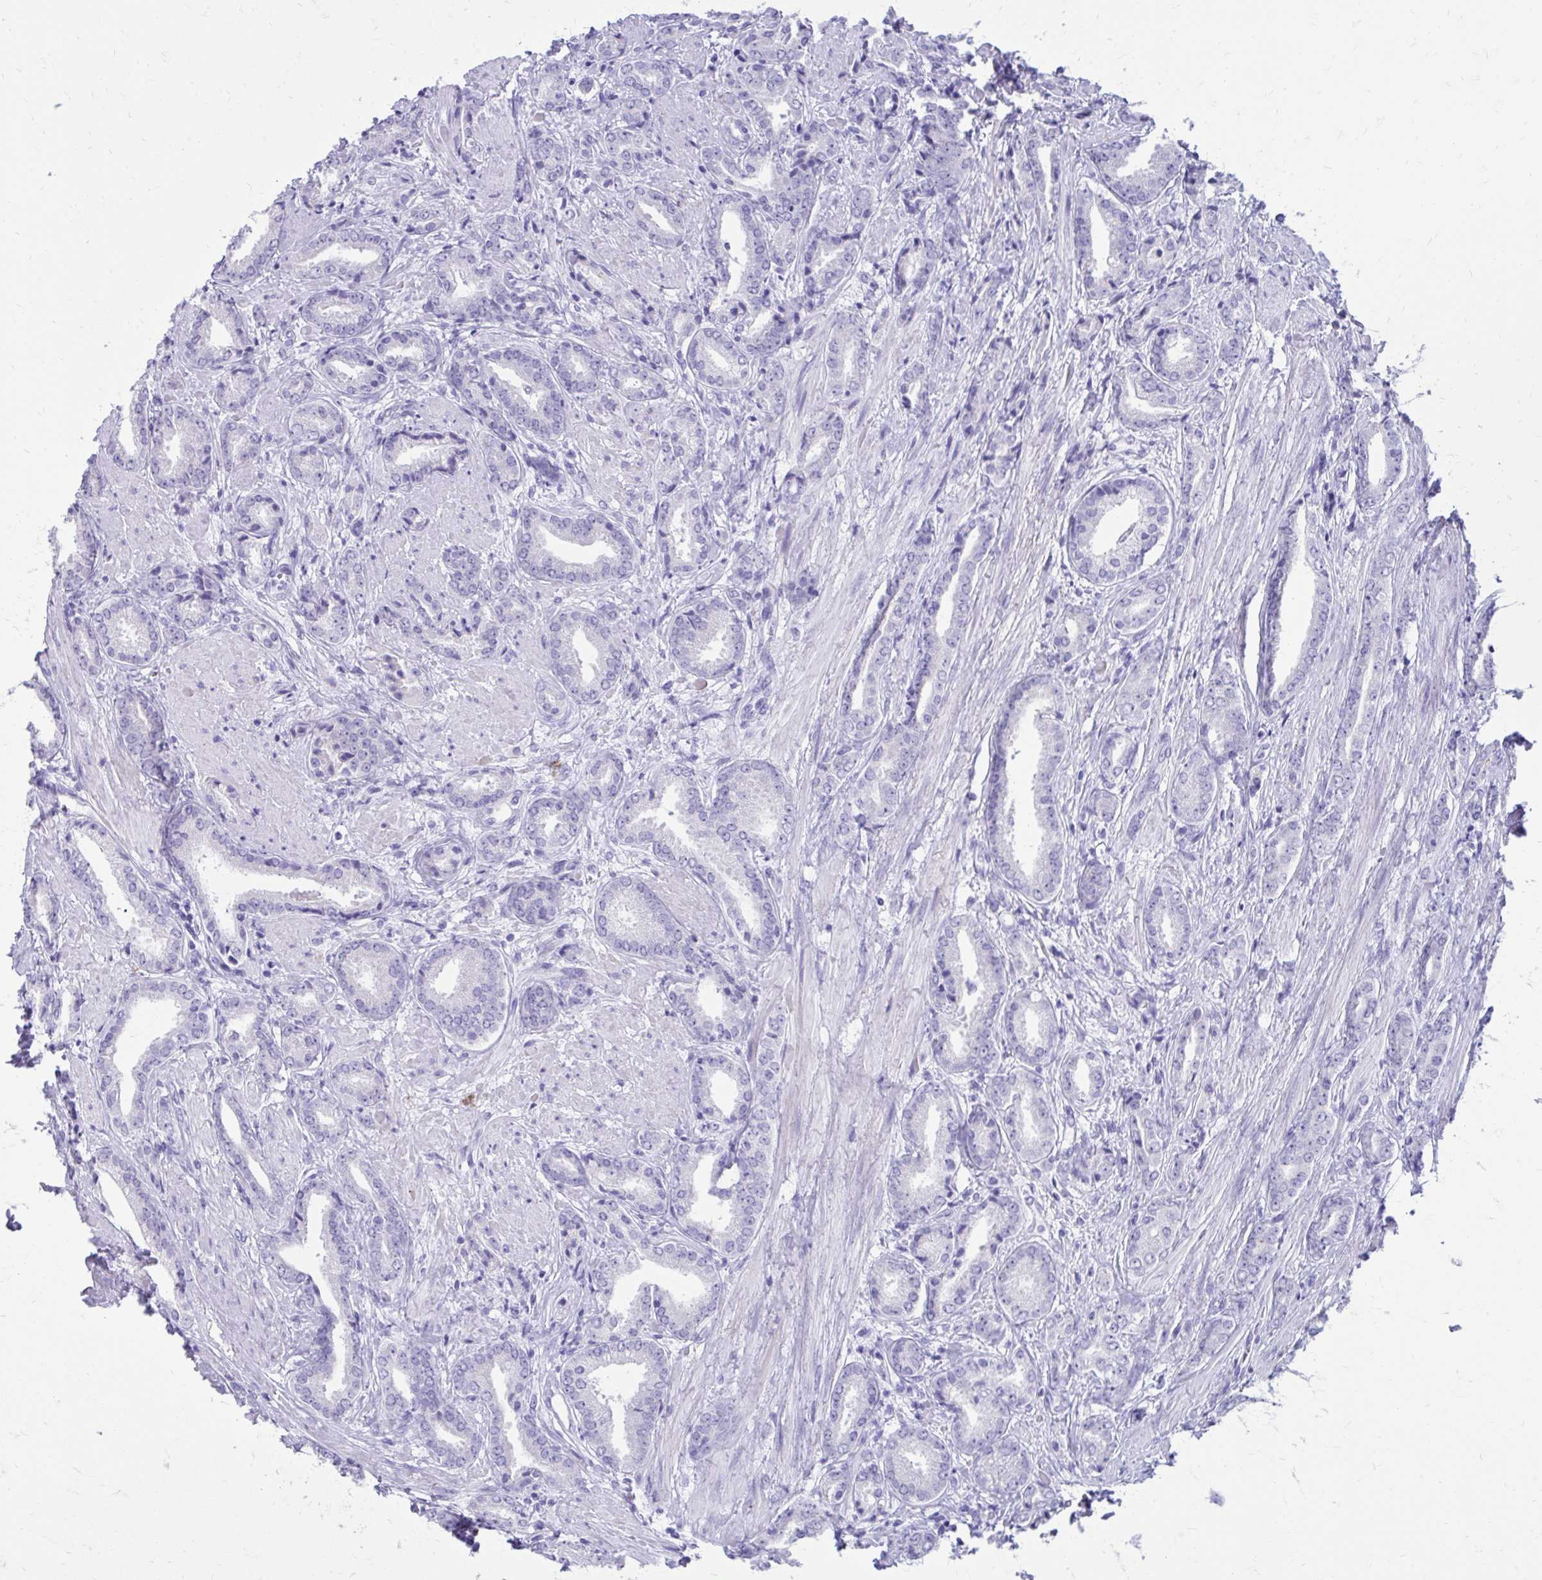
{"staining": {"intensity": "negative", "quantity": "none", "location": "none"}, "tissue": "prostate cancer", "cell_type": "Tumor cells", "image_type": "cancer", "snomed": [{"axis": "morphology", "description": "Adenocarcinoma, High grade"}, {"axis": "topography", "description": "Prostate"}], "caption": "Tumor cells are negative for protein expression in human prostate cancer (adenocarcinoma (high-grade)).", "gene": "SATL1", "patient": {"sex": "male", "age": 56}}